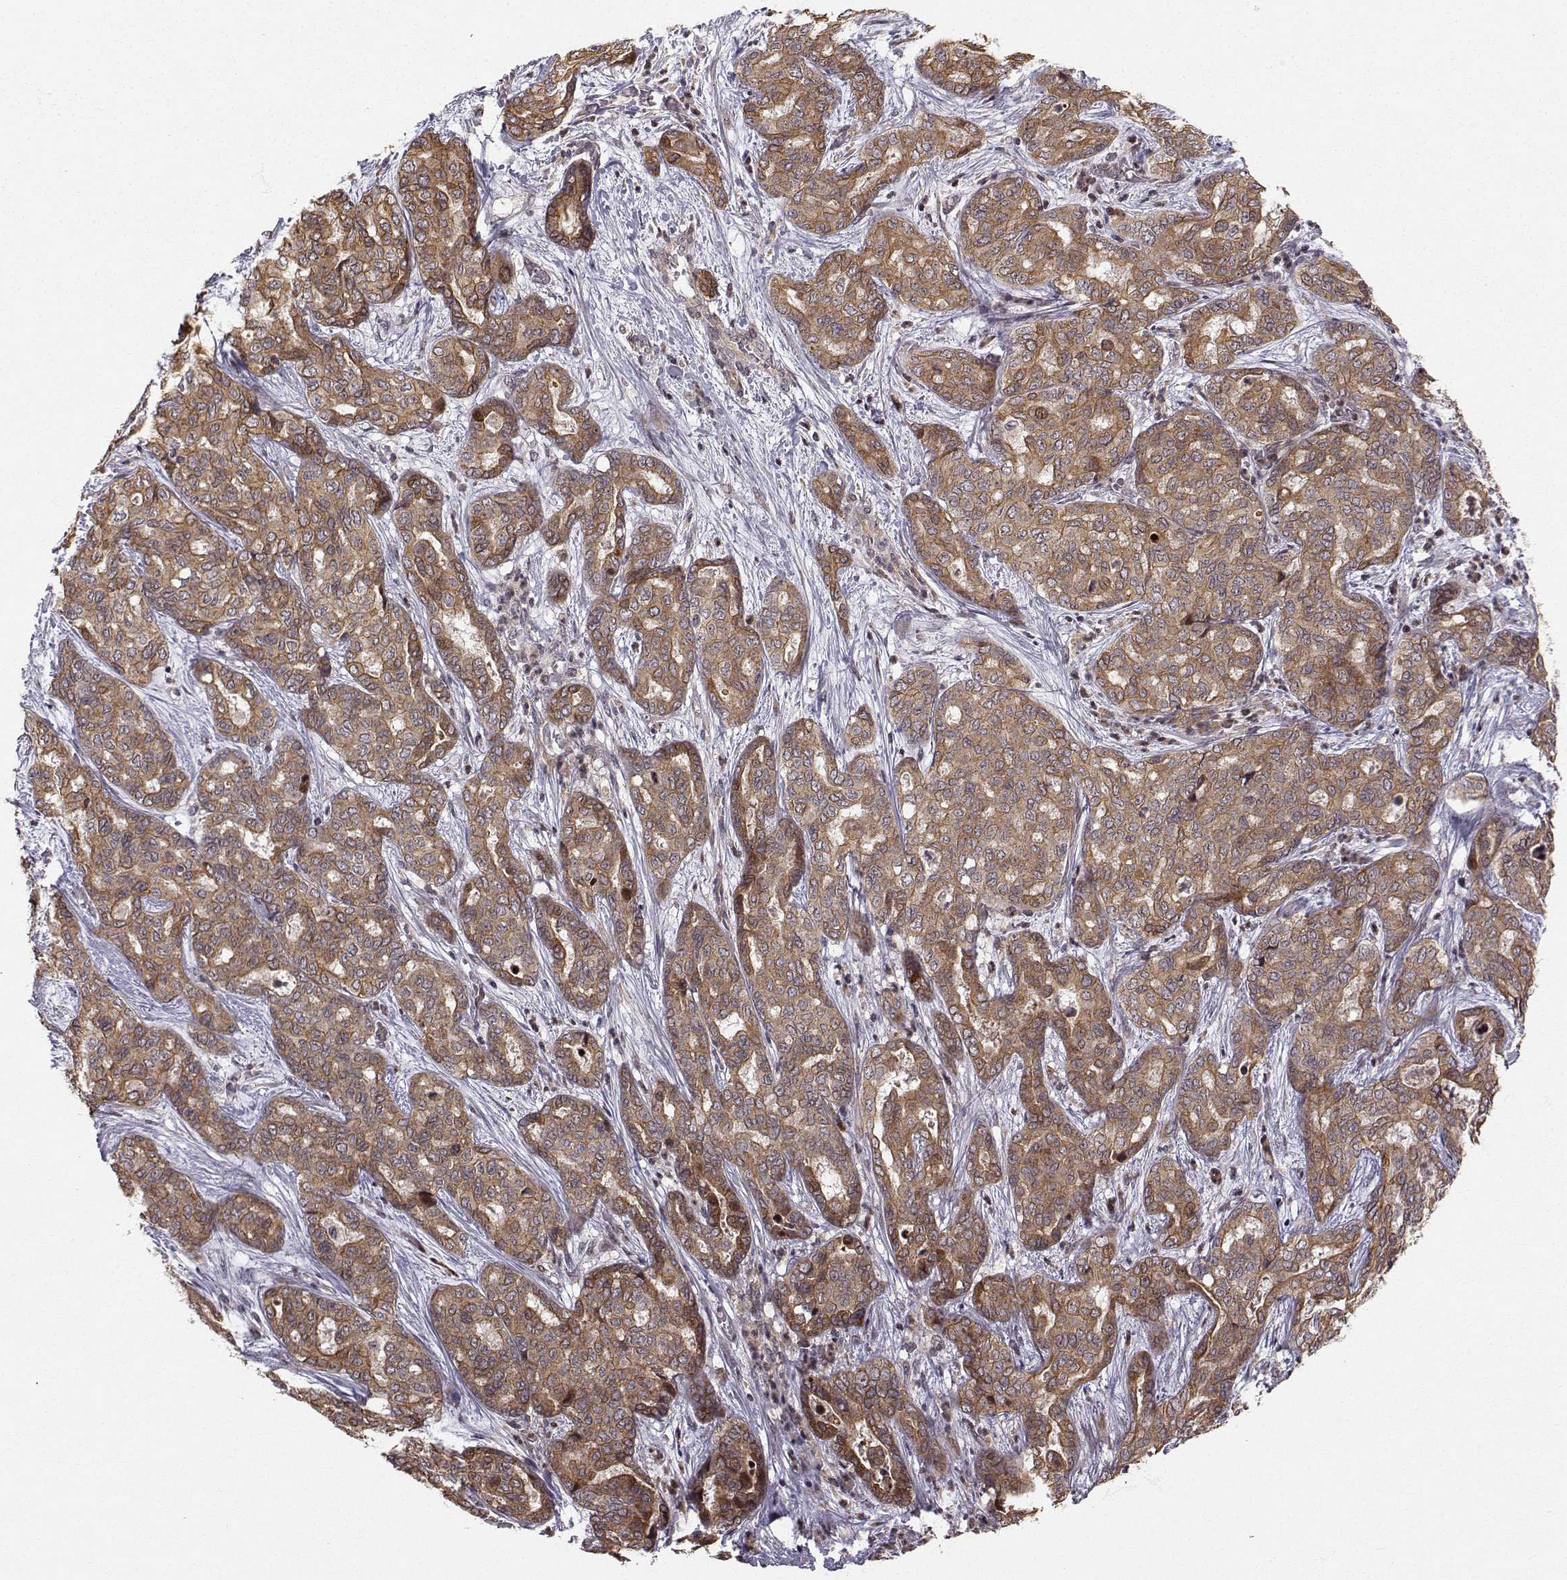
{"staining": {"intensity": "moderate", "quantity": ">75%", "location": "cytoplasmic/membranous"}, "tissue": "liver cancer", "cell_type": "Tumor cells", "image_type": "cancer", "snomed": [{"axis": "morphology", "description": "Cholangiocarcinoma"}, {"axis": "topography", "description": "Liver"}], "caption": "Immunohistochemical staining of liver cancer exhibits medium levels of moderate cytoplasmic/membranous protein expression in approximately >75% of tumor cells. (DAB (3,3'-diaminobenzidine) = brown stain, brightfield microscopy at high magnification).", "gene": "APC", "patient": {"sex": "female", "age": 64}}